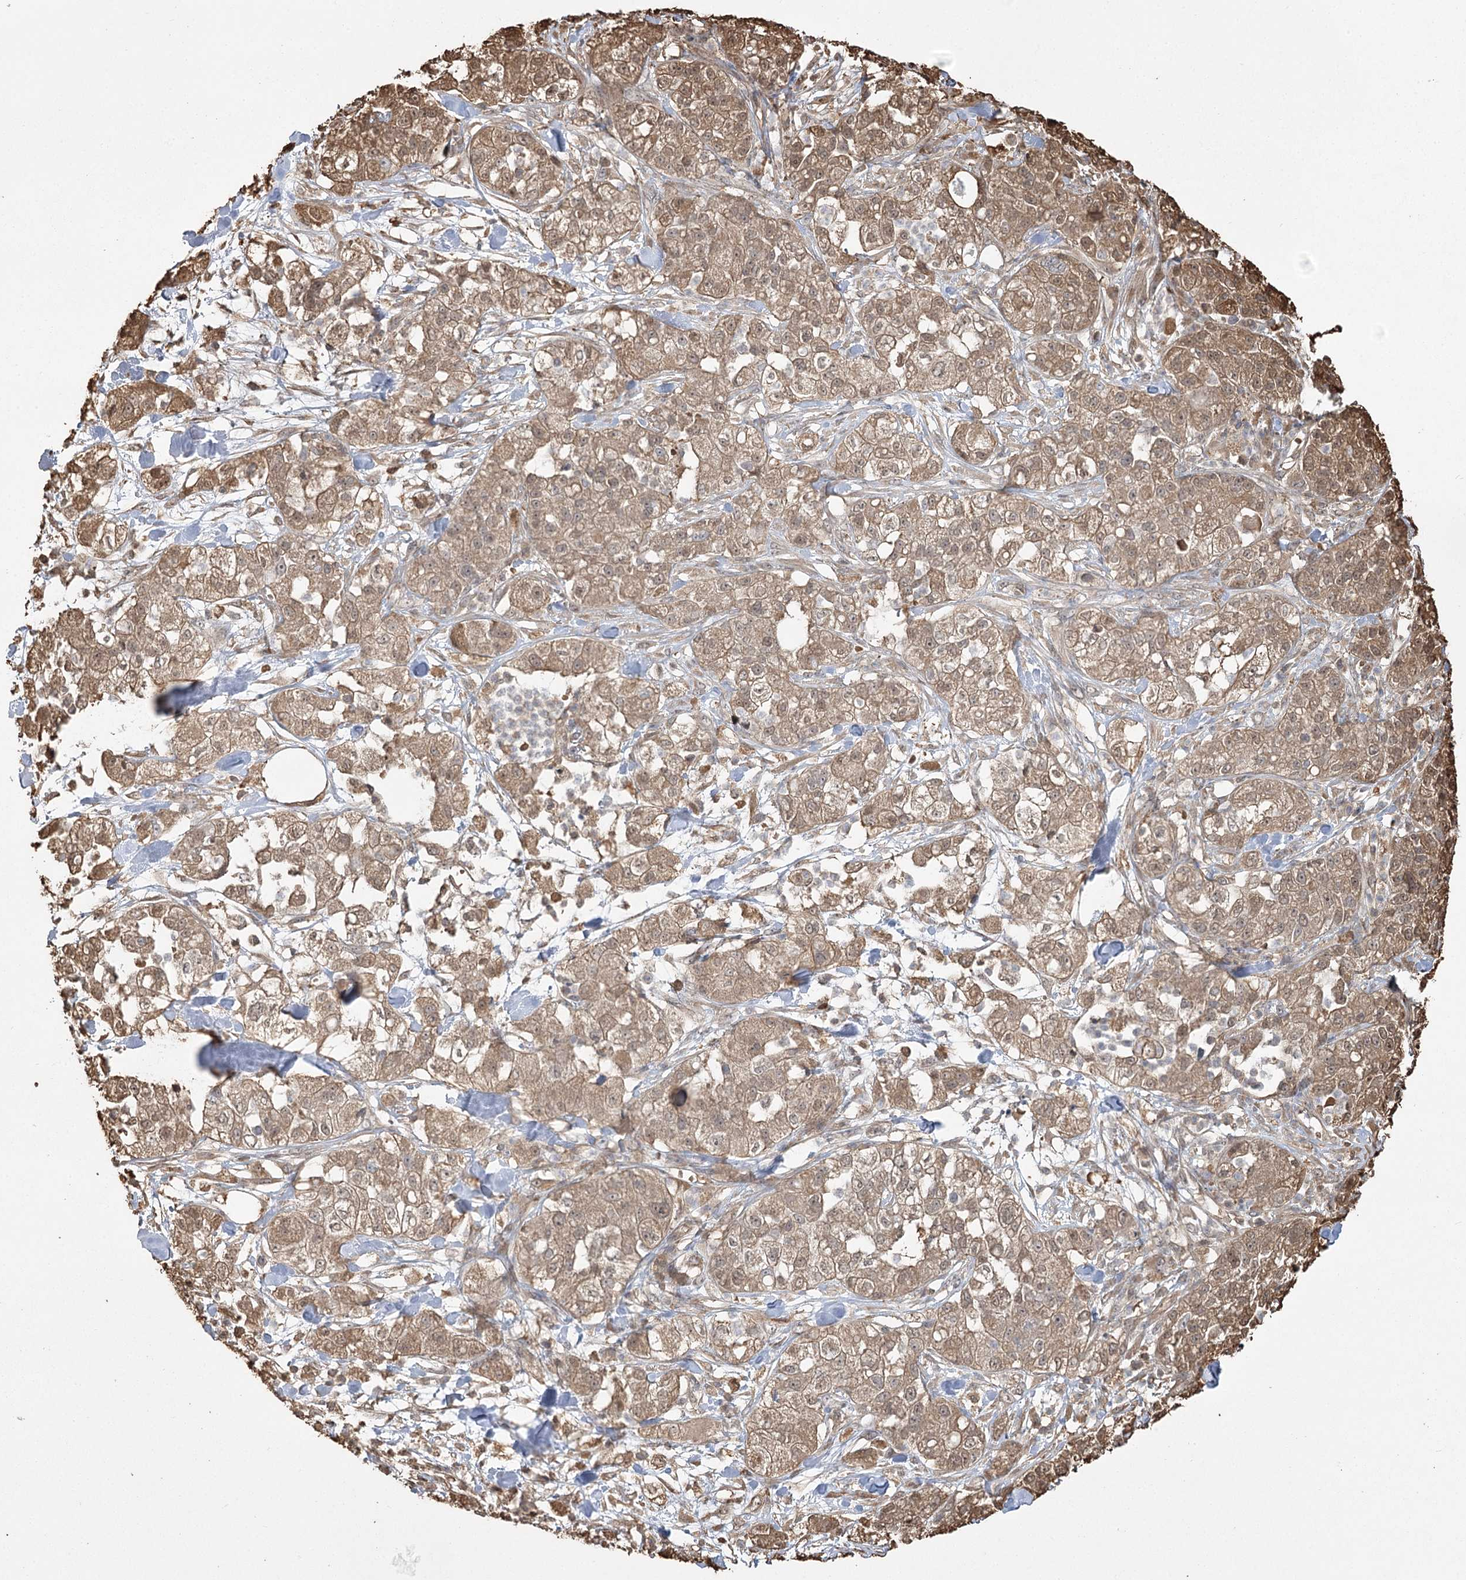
{"staining": {"intensity": "moderate", "quantity": ">75%", "location": "cytoplasmic/membranous,nuclear"}, "tissue": "pancreatic cancer", "cell_type": "Tumor cells", "image_type": "cancer", "snomed": [{"axis": "morphology", "description": "Adenocarcinoma, NOS"}, {"axis": "topography", "description": "Pancreas"}], "caption": "Pancreatic adenocarcinoma stained with a protein marker demonstrates moderate staining in tumor cells.", "gene": "PLCH1", "patient": {"sex": "female", "age": 78}}